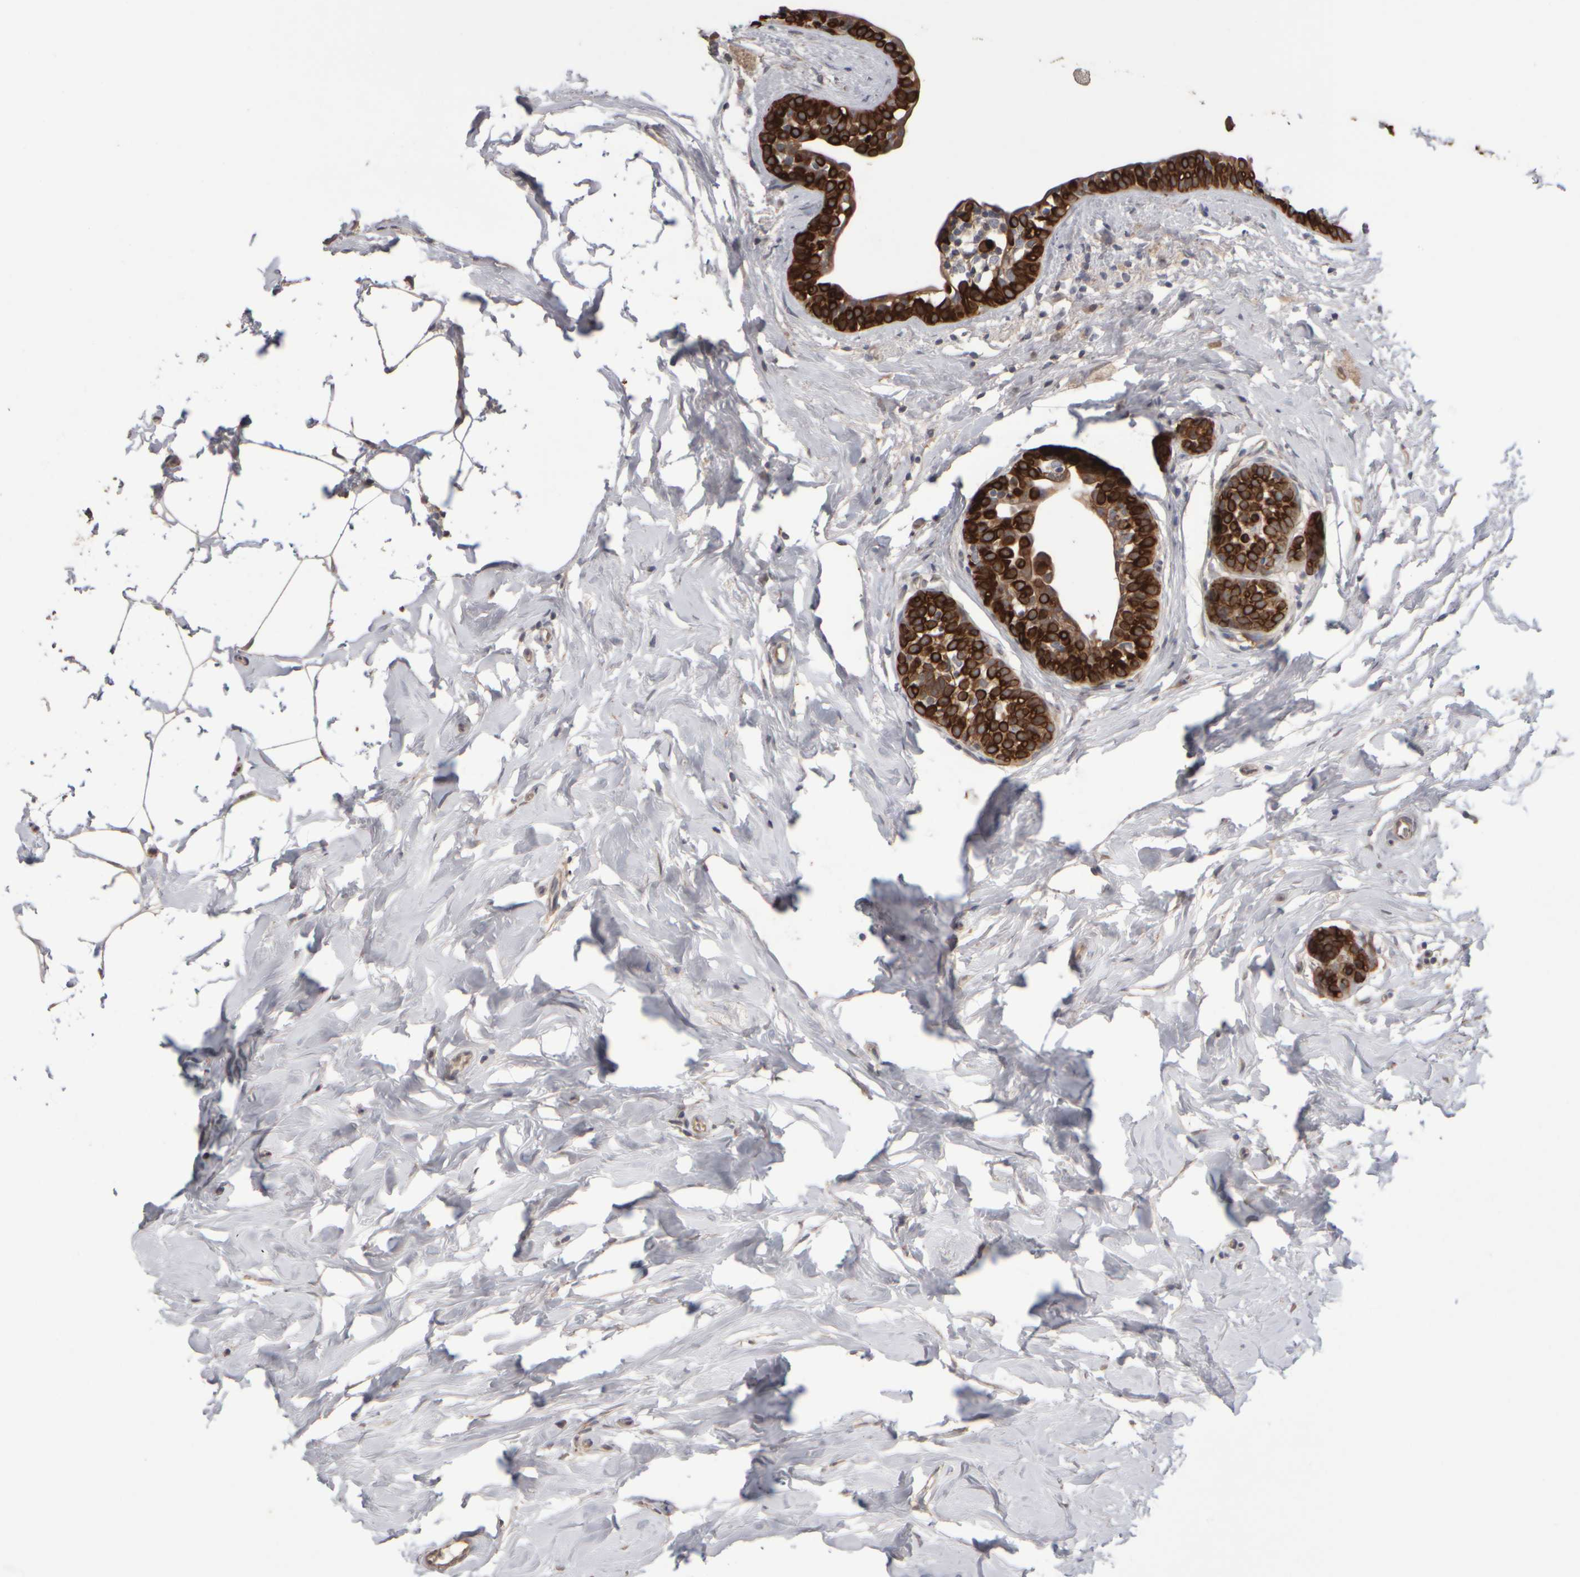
{"staining": {"intensity": "strong", "quantity": ">75%", "location": "cytoplasmic/membranous"}, "tissue": "breast cancer", "cell_type": "Tumor cells", "image_type": "cancer", "snomed": [{"axis": "morphology", "description": "Duct carcinoma"}, {"axis": "topography", "description": "Breast"}], "caption": "IHC photomicrograph of neoplastic tissue: human invasive ductal carcinoma (breast) stained using immunohistochemistry reveals high levels of strong protein expression localized specifically in the cytoplasmic/membranous of tumor cells, appearing as a cytoplasmic/membranous brown color.", "gene": "EPHX2", "patient": {"sex": "female", "age": 55}}